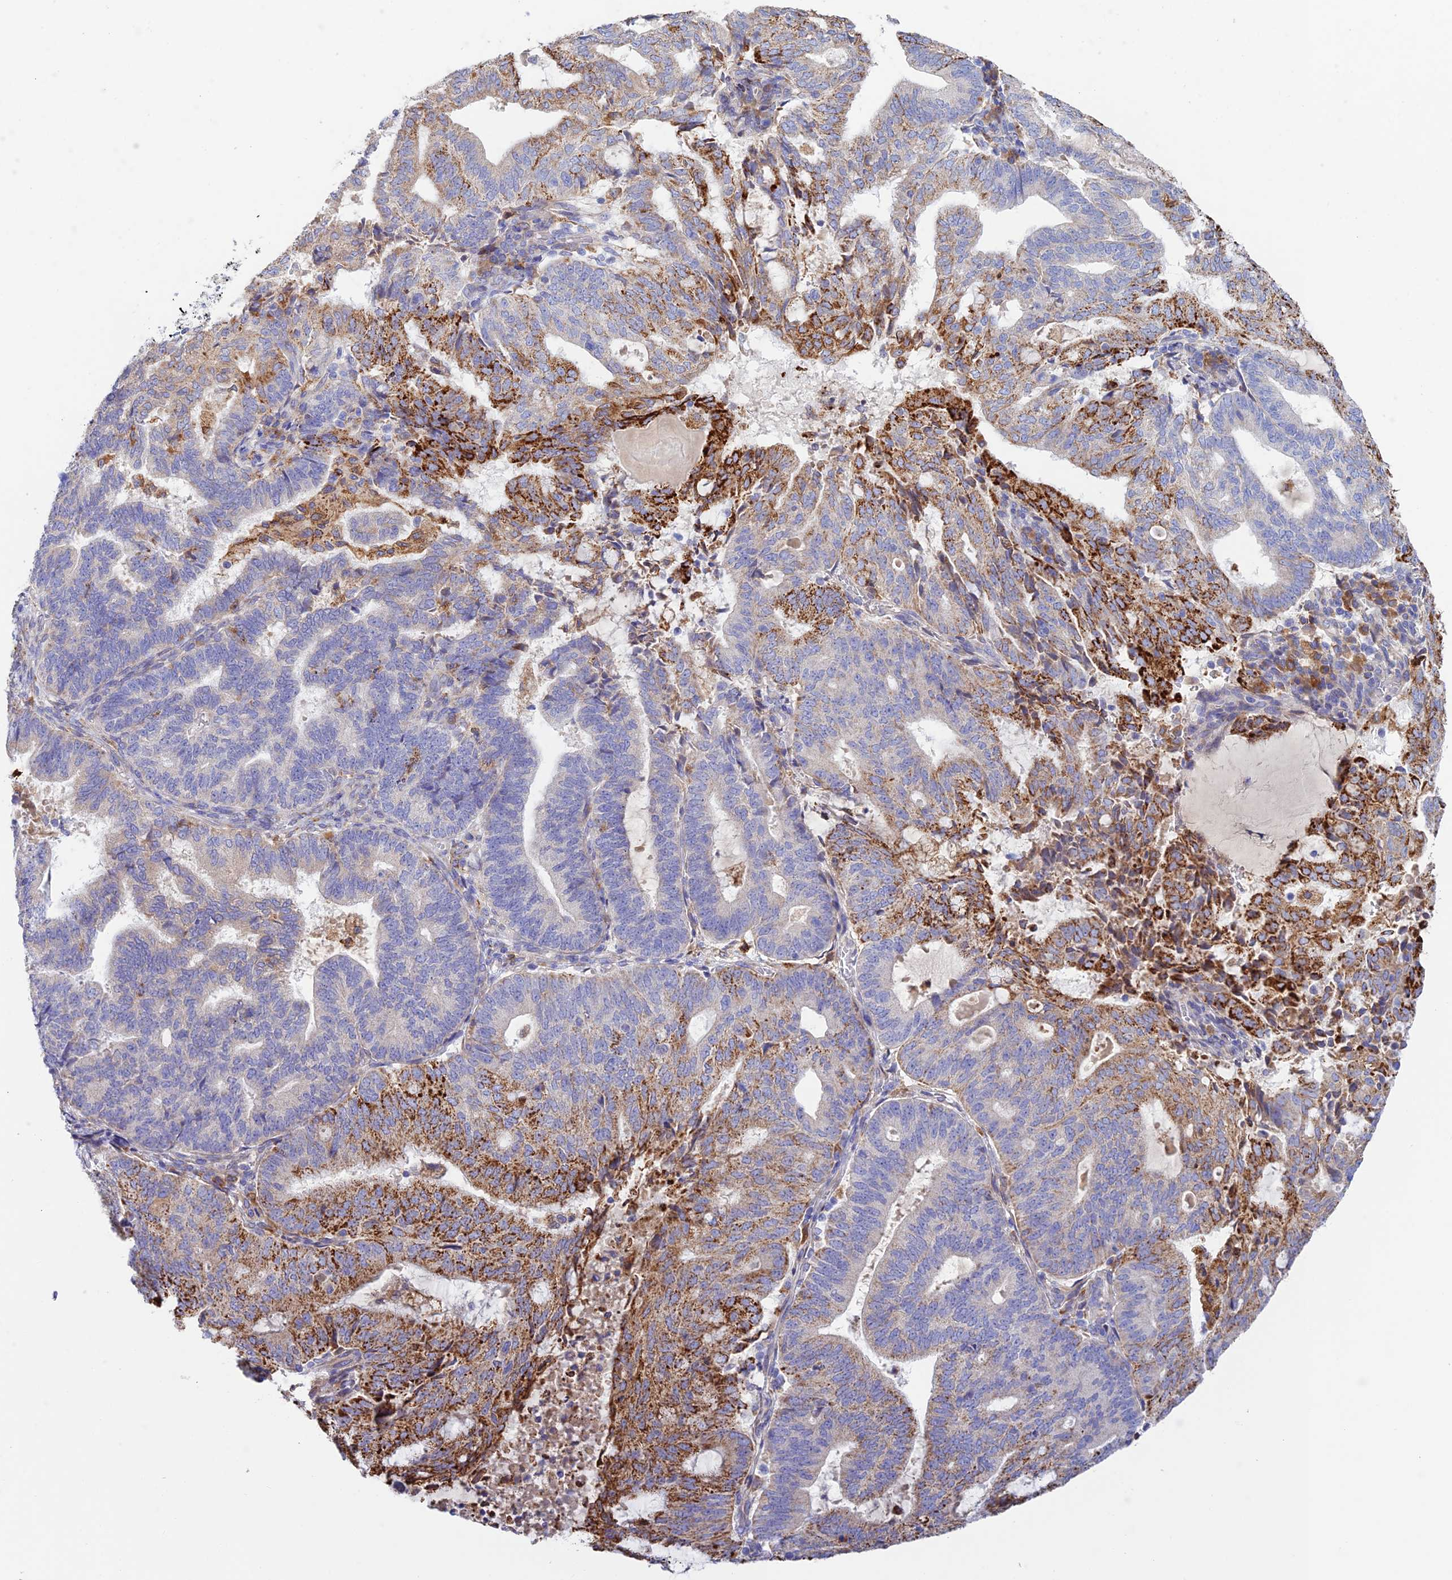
{"staining": {"intensity": "strong", "quantity": "<25%", "location": "cytoplasmic/membranous"}, "tissue": "endometrial cancer", "cell_type": "Tumor cells", "image_type": "cancer", "snomed": [{"axis": "morphology", "description": "Adenocarcinoma, NOS"}, {"axis": "topography", "description": "Endometrium"}], "caption": "IHC of human endometrial cancer exhibits medium levels of strong cytoplasmic/membranous expression in approximately <25% of tumor cells.", "gene": "VKORC1", "patient": {"sex": "female", "age": 70}}